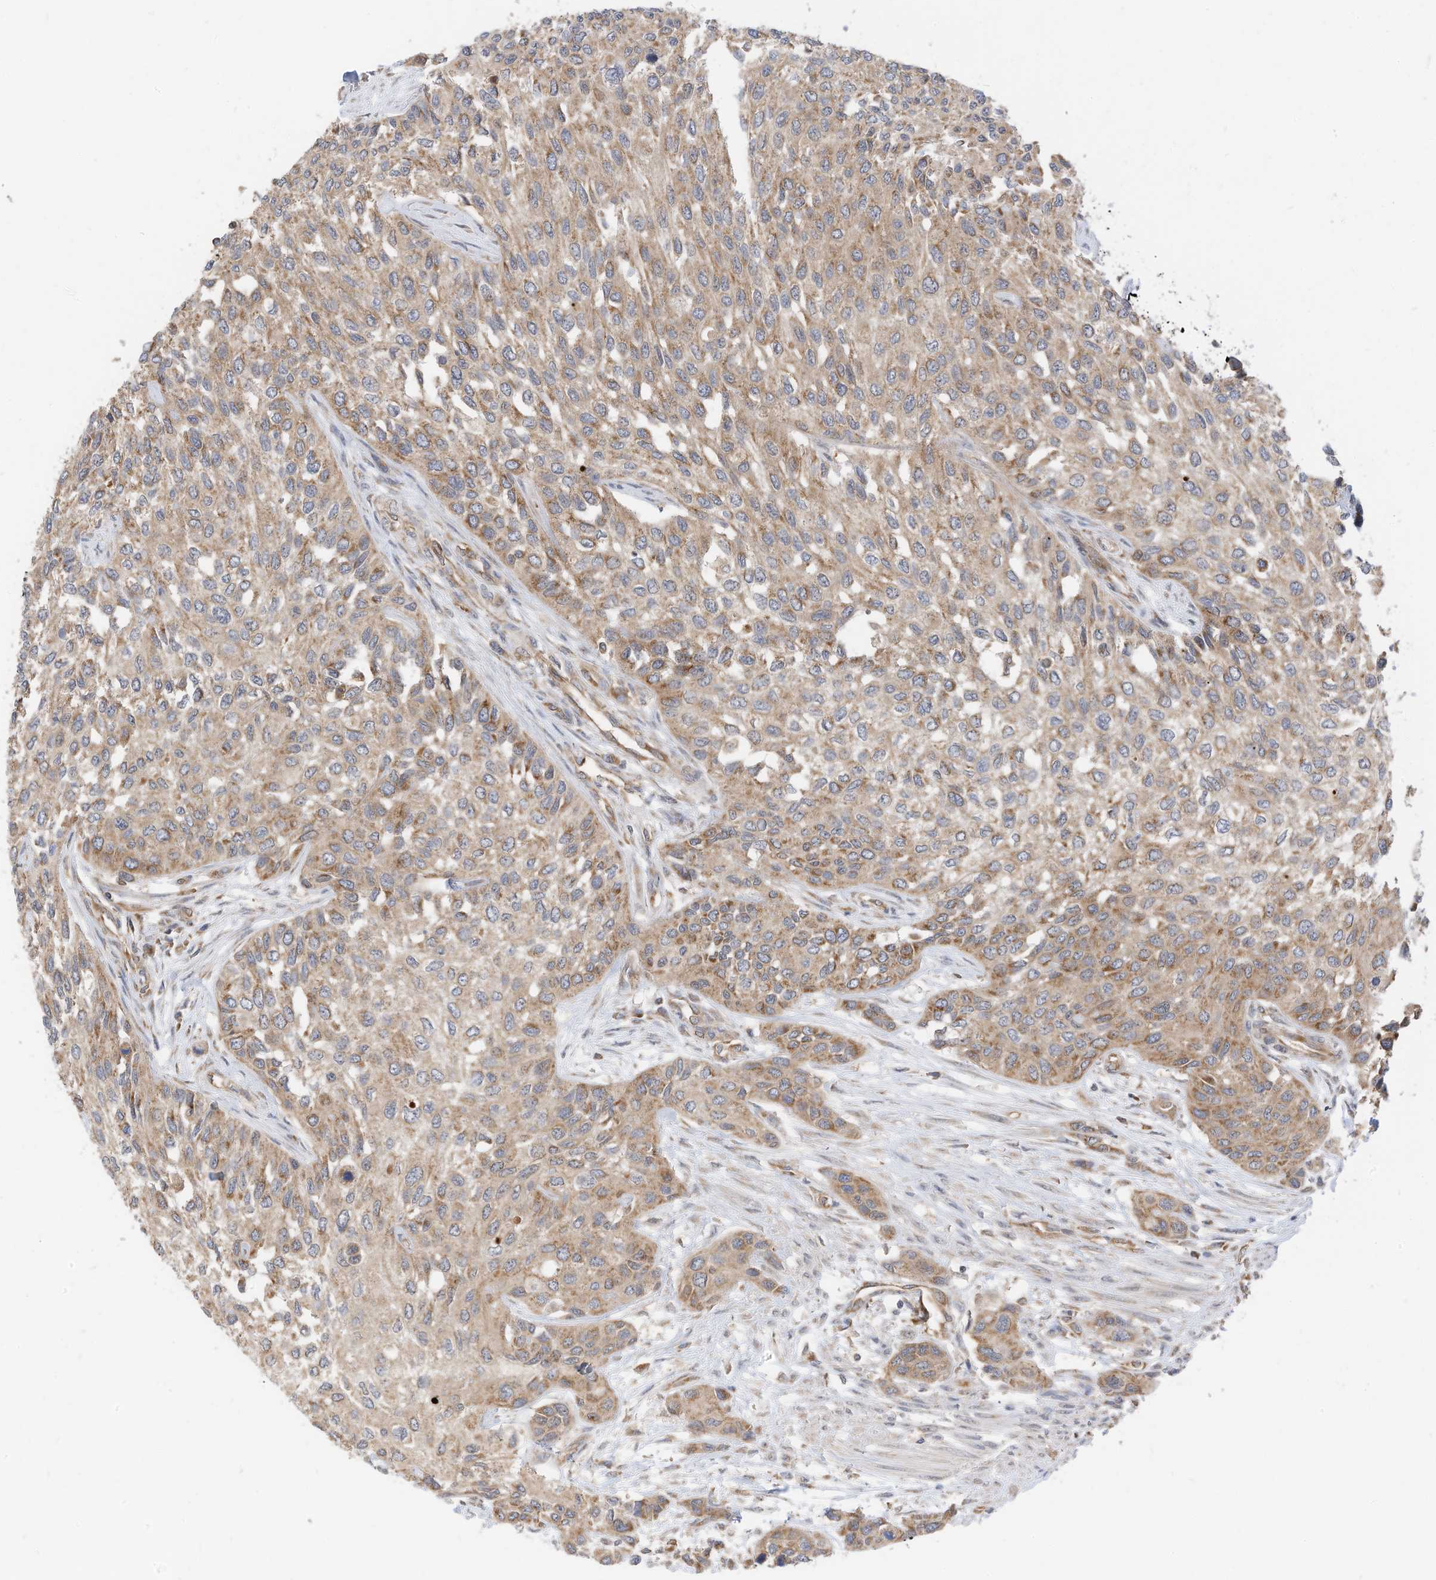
{"staining": {"intensity": "moderate", "quantity": "25%-75%", "location": "cytoplasmic/membranous"}, "tissue": "urothelial cancer", "cell_type": "Tumor cells", "image_type": "cancer", "snomed": [{"axis": "morphology", "description": "Normal tissue, NOS"}, {"axis": "morphology", "description": "Urothelial carcinoma, High grade"}, {"axis": "topography", "description": "Vascular tissue"}, {"axis": "topography", "description": "Urinary bladder"}], "caption": "The immunohistochemical stain labels moderate cytoplasmic/membranous positivity in tumor cells of urothelial cancer tissue. The staining was performed using DAB, with brown indicating positive protein expression. Nuclei are stained blue with hematoxylin.", "gene": "METTL6", "patient": {"sex": "female", "age": 56}}